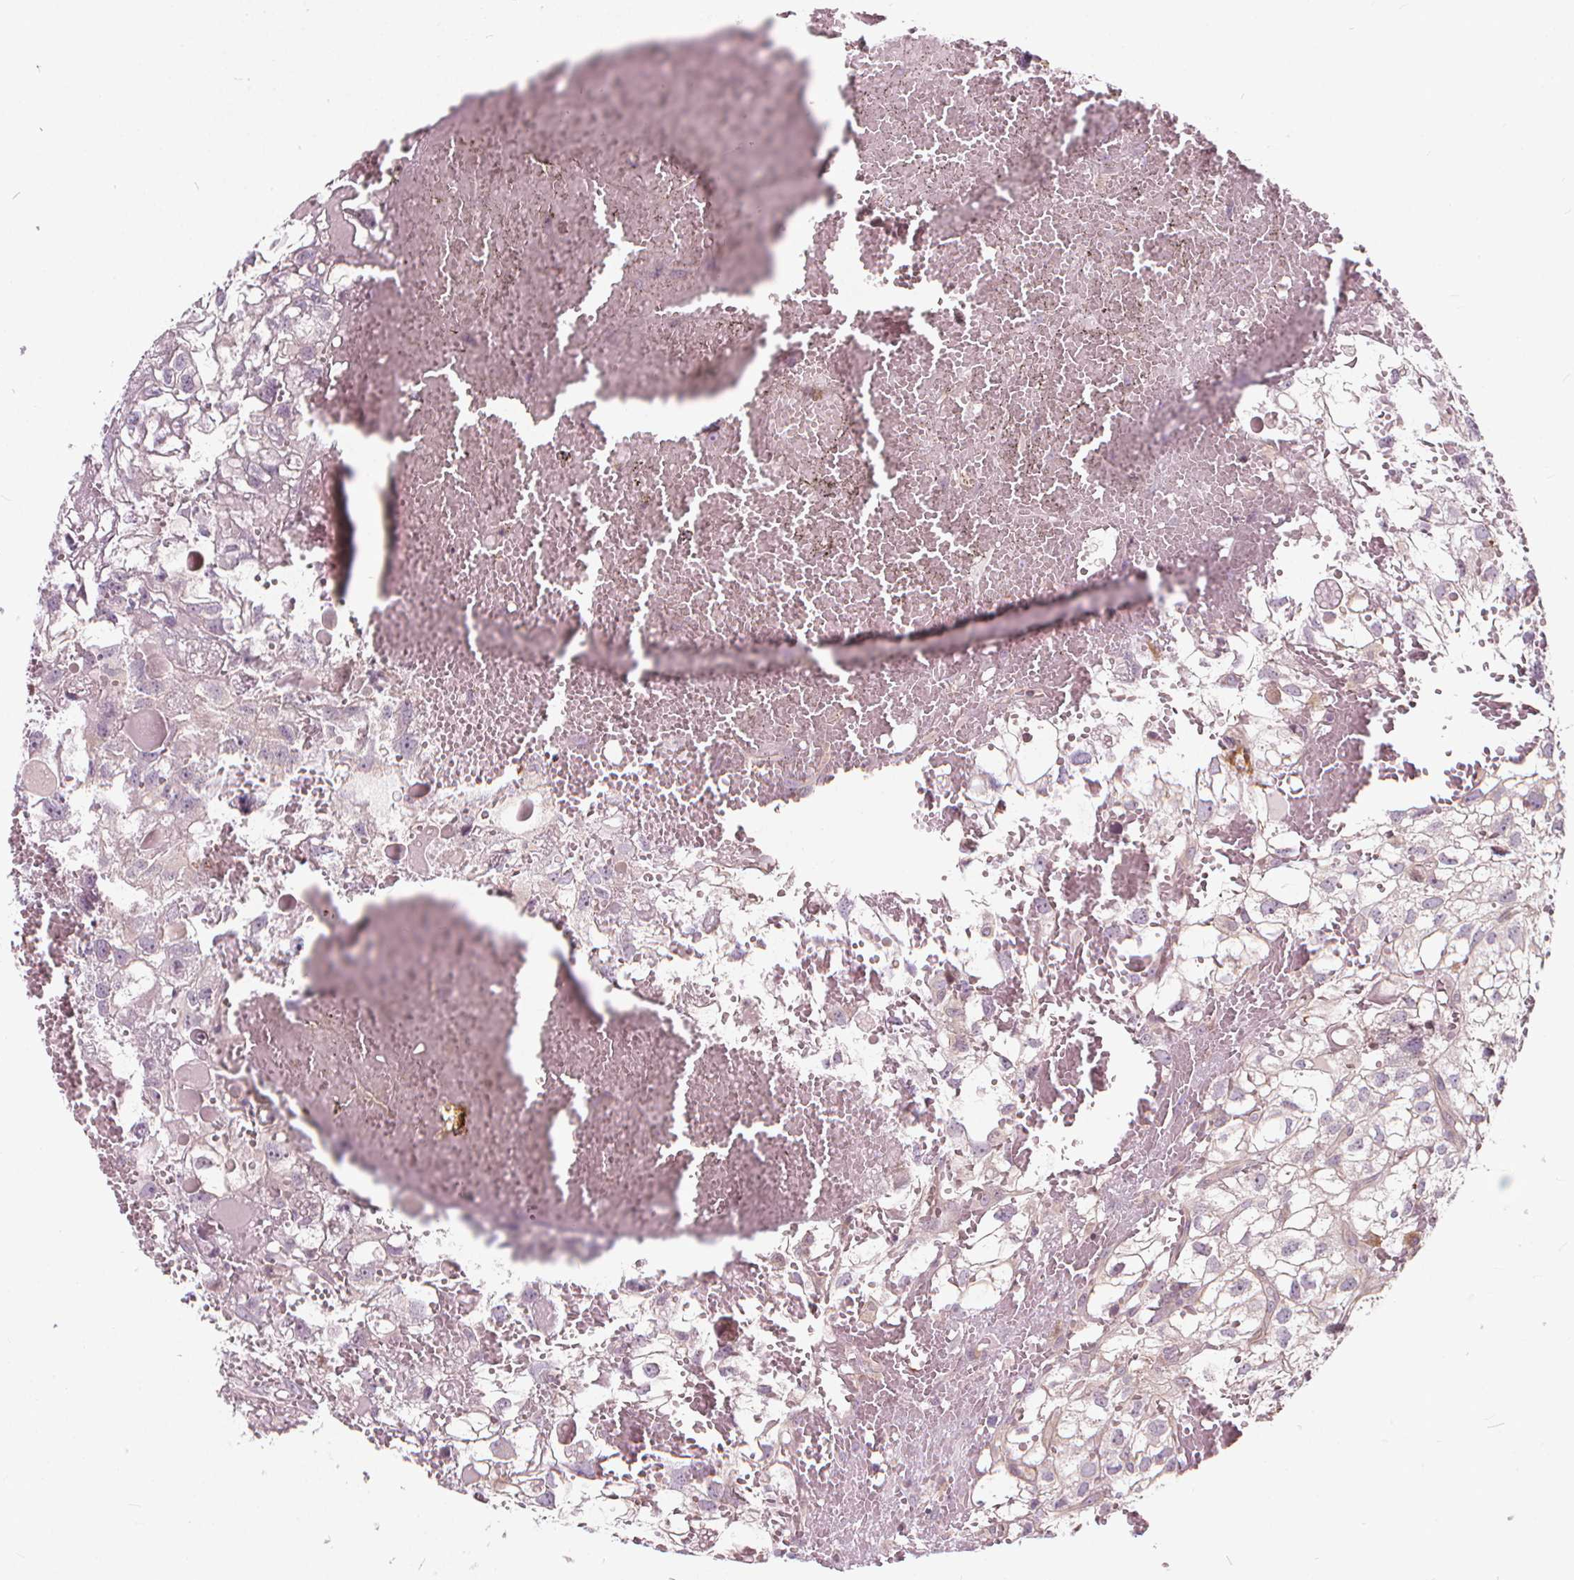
{"staining": {"intensity": "negative", "quantity": "none", "location": "none"}, "tissue": "renal cancer", "cell_type": "Tumor cells", "image_type": "cancer", "snomed": [{"axis": "morphology", "description": "Adenocarcinoma, NOS"}, {"axis": "topography", "description": "Kidney"}], "caption": "A high-resolution micrograph shows immunohistochemistry (IHC) staining of adenocarcinoma (renal), which displays no significant expression in tumor cells.", "gene": "INPP5E", "patient": {"sex": "male", "age": 56}}